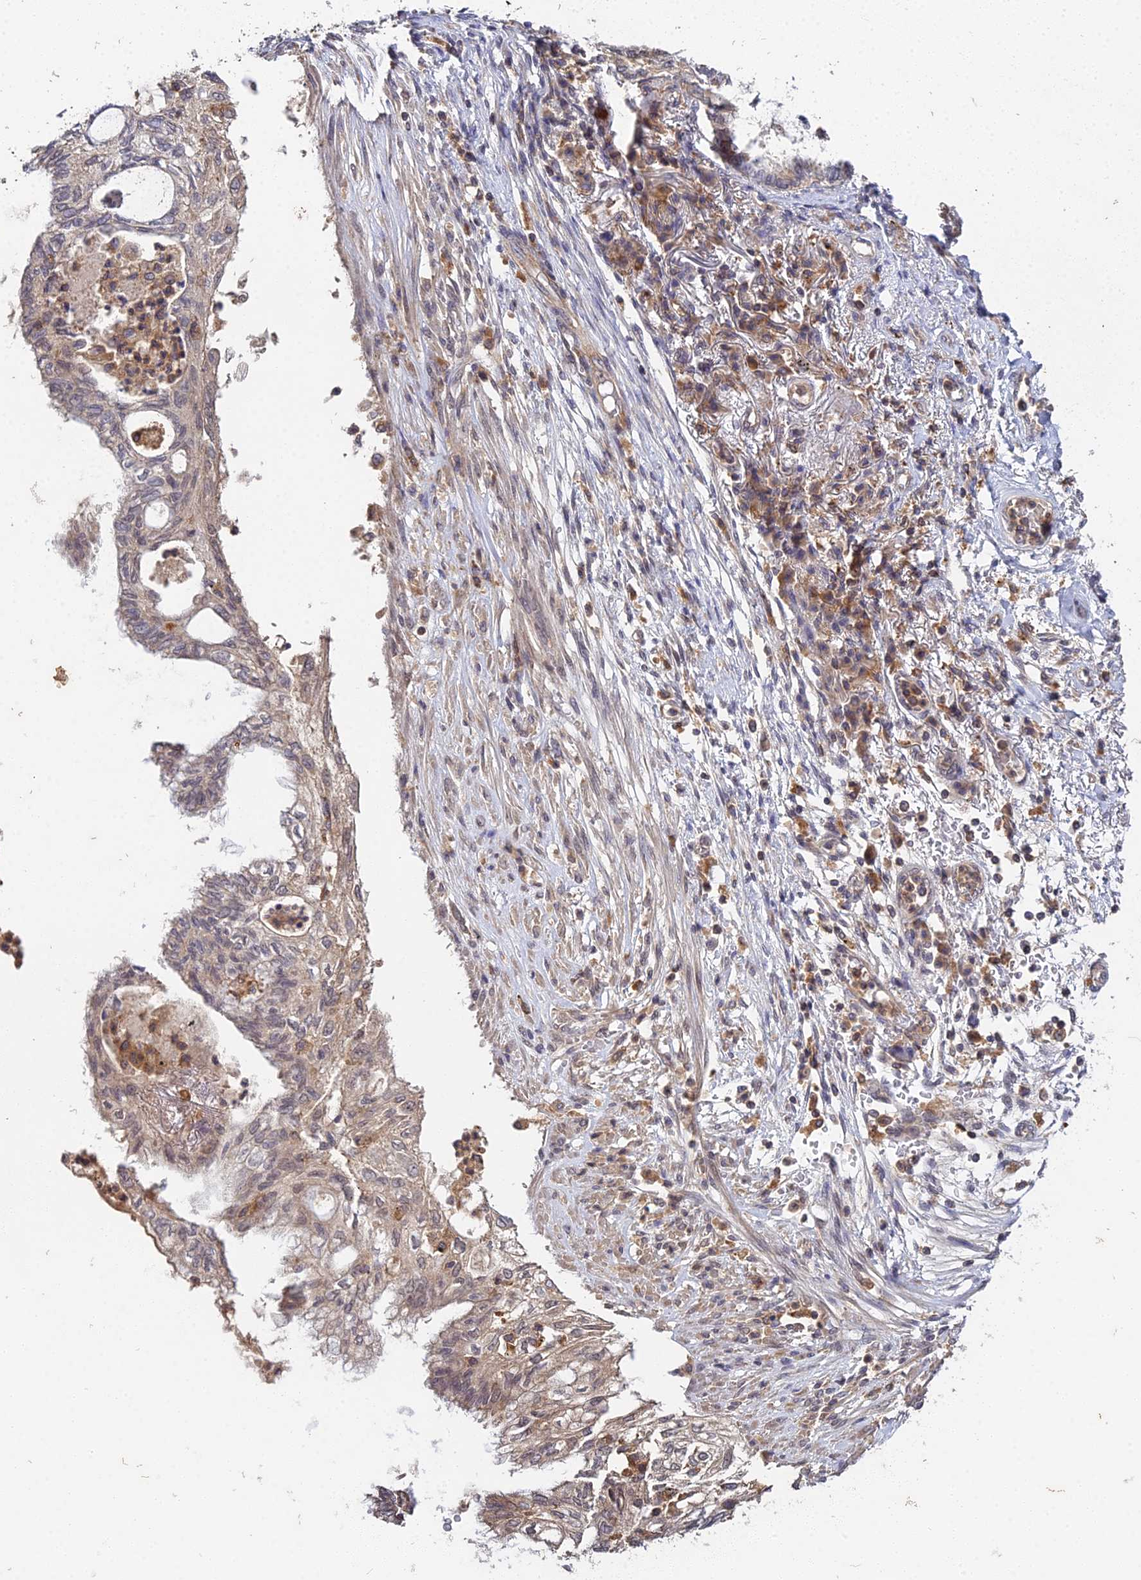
{"staining": {"intensity": "weak", "quantity": "25%-75%", "location": "cytoplasmic/membranous"}, "tissue": "lung cancer", "cell_type": "Tumor cells", "image_type": "cancer", "snomed": [{"axis": "morphology", "description": "Adenocarcinoma, NOS"}, {"axis": "topography", "description": "Lung"}], "caption": "Immunohistochemical staining of adenocarcinoma (lung) exhibits low levels of weak cytoplasmic/membranous protein positivity in about 25%-75% of tumor cells.", "gene": "TPRX1", "patient": {"sex": "female", "age": 70}}